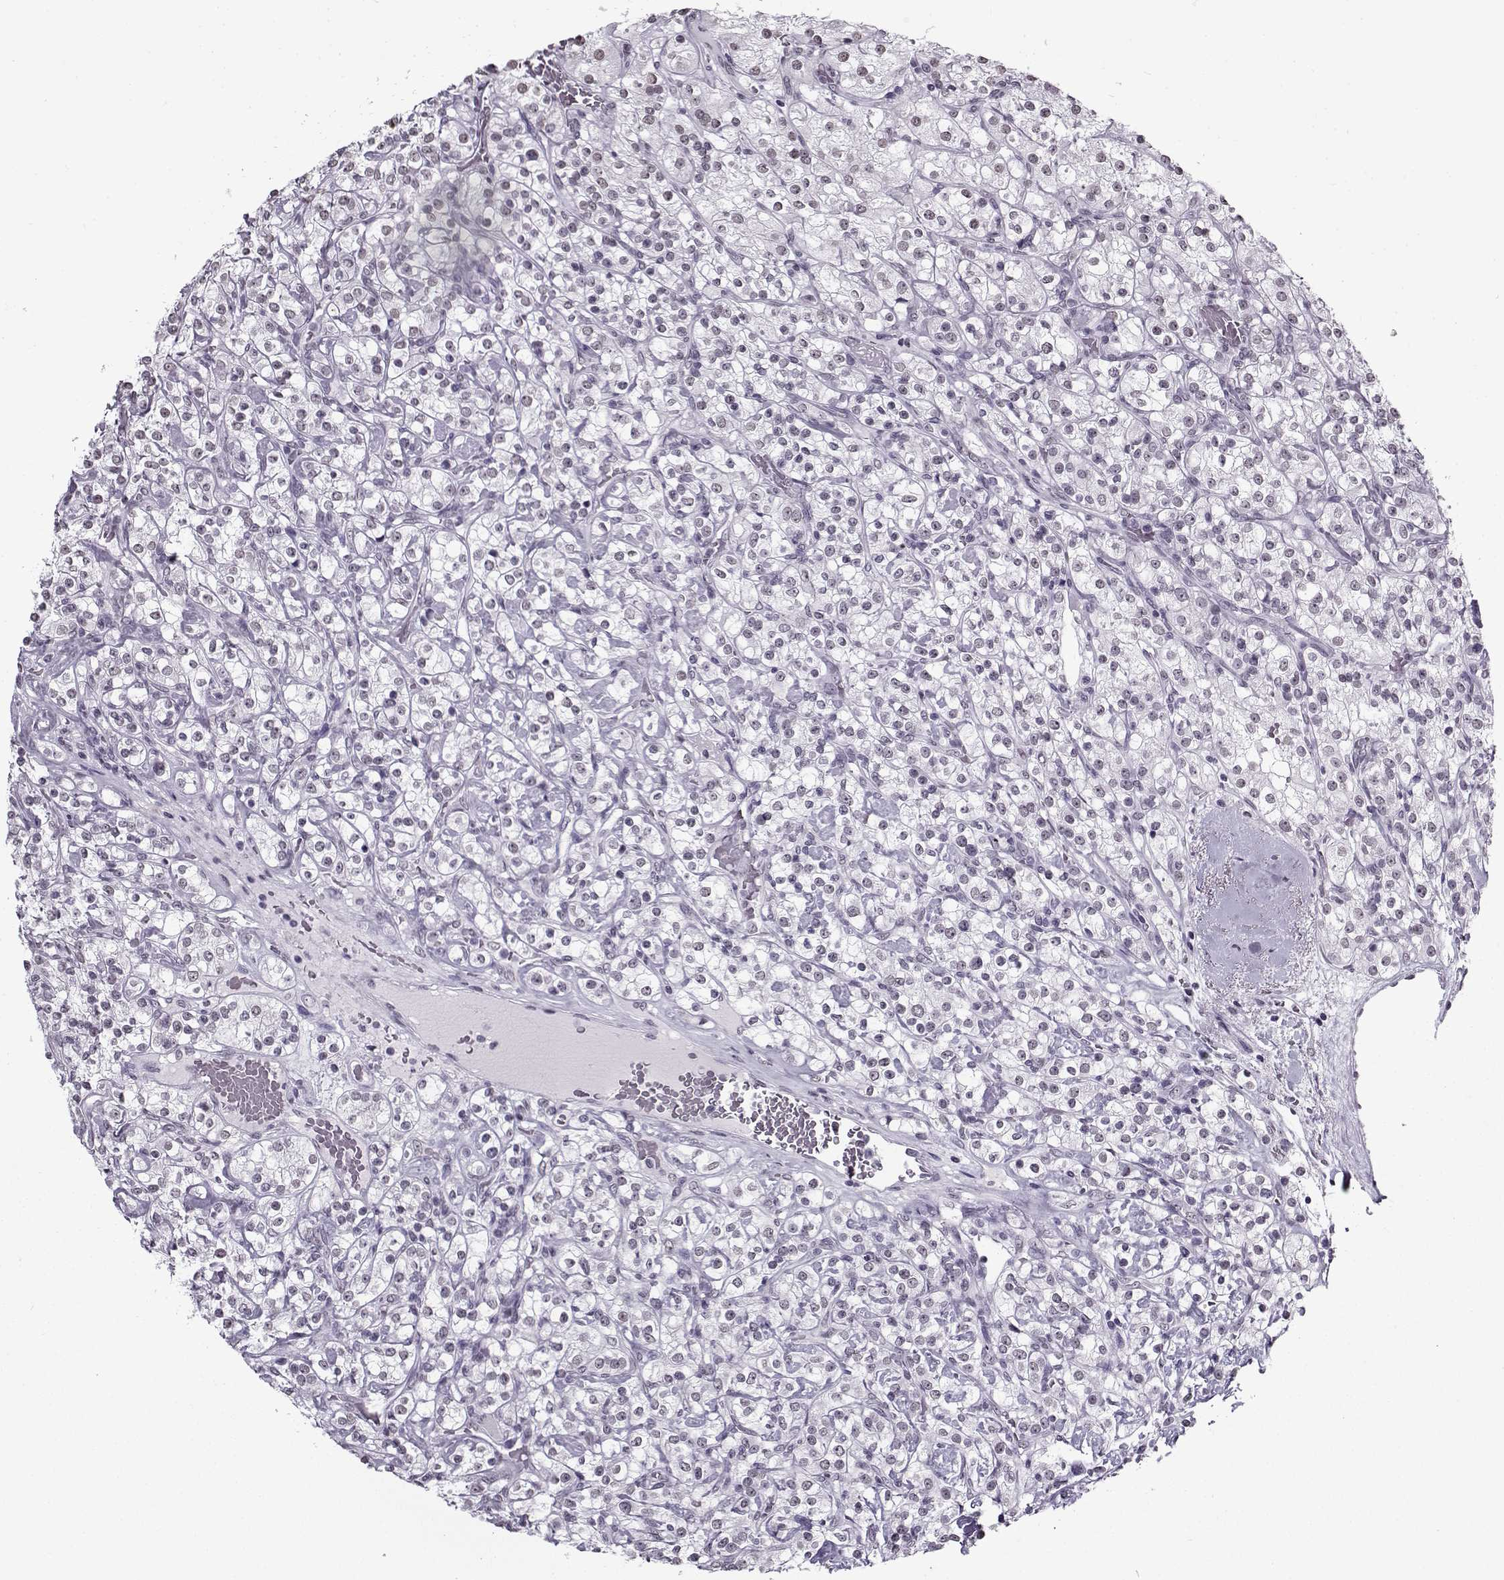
{"staining": {"intensity": "negative", "quantity": "none", "location": "none"}, "tissue": "renal cancer", "cell_type": "Tumor cells", "image_type": "cancer", "snomed": [{"axis": "morphology", "description": "Adenocarcinoma, NOS"}, {"axis": "topography", "description": "Kidney"}], "caption": "This is an immunohistochemistry (IHC) image of human renal cancer. There is no staining in tumor cells.", "gene": "PRMT8", "patient": {"sex": "male", "age": 77}}